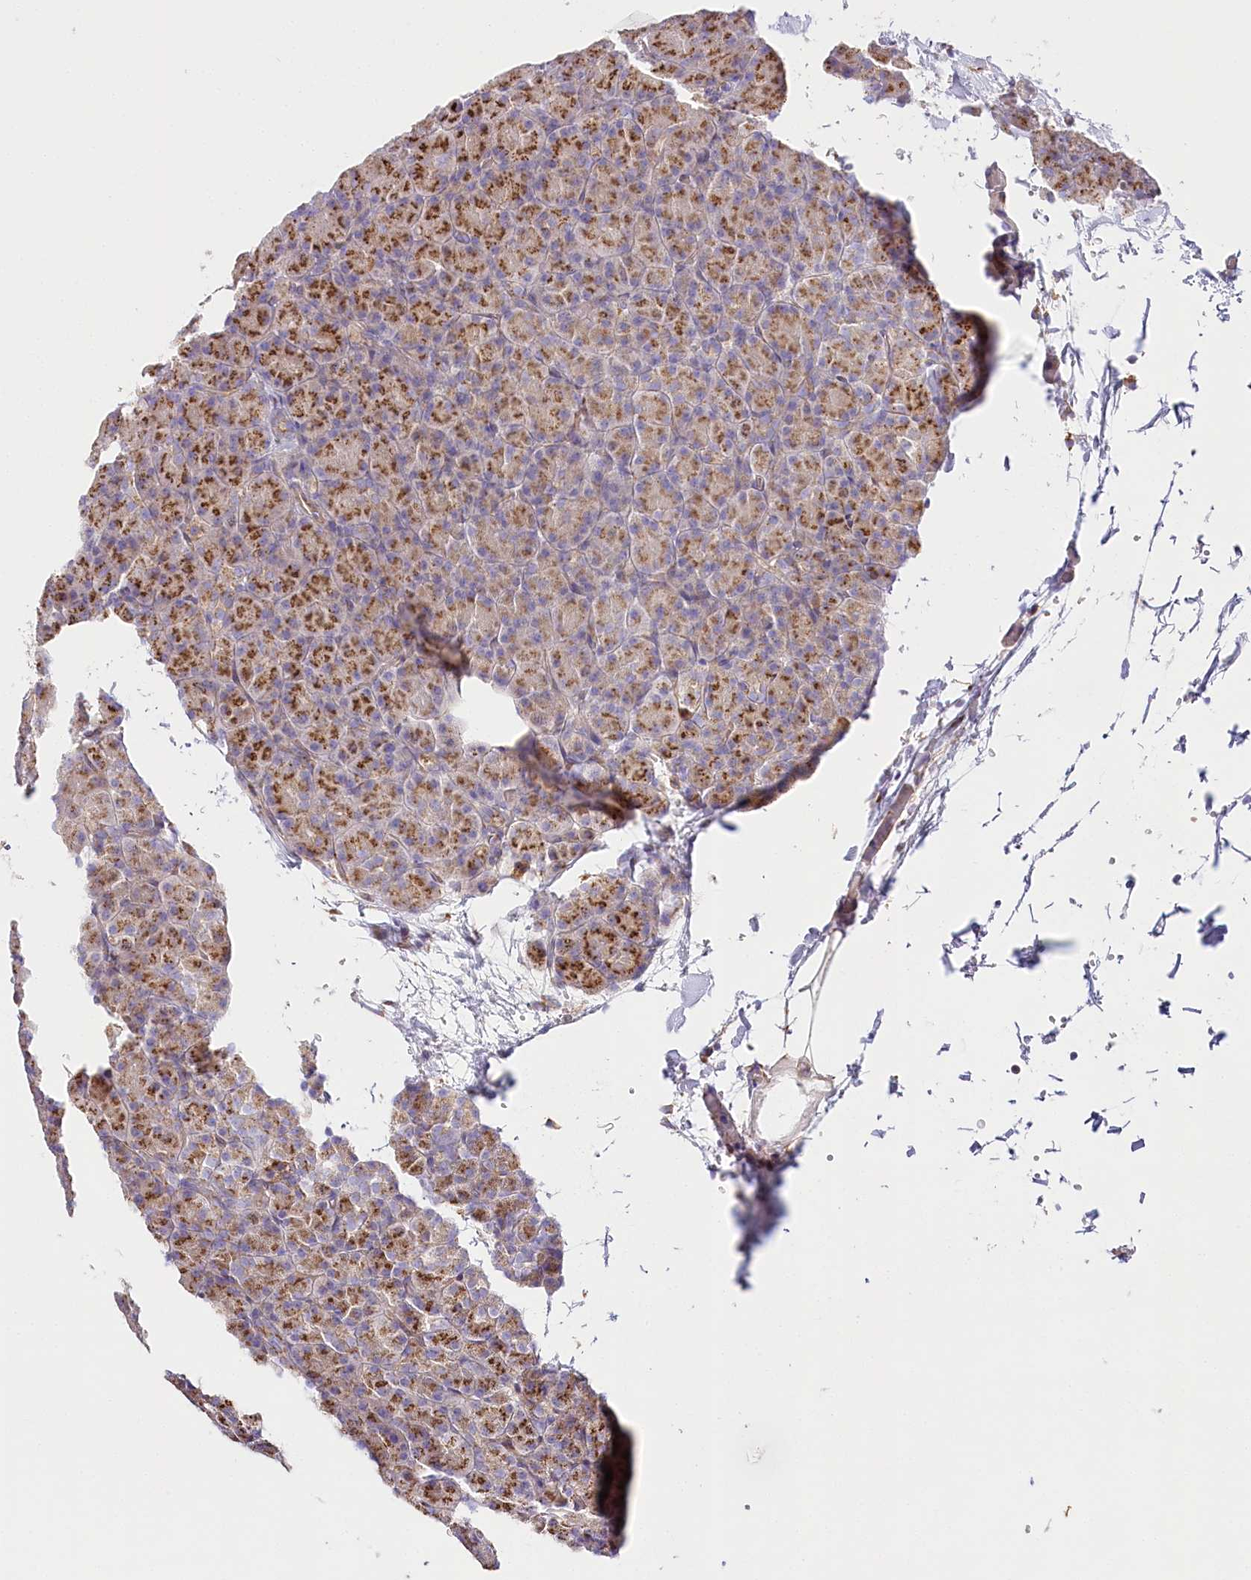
{"staining": {"intensity": "strong", "quantity": ">75%", "location": "cytoplasmic/membranous"}, "tissue": "pancreas", "cell_type": "Exocrine glandular cells", "image_type": "normal", "snomed": [{"axis": "morphology", "description": "Normal tissue, NOS"}, {"axis": "topography", "description": "Pancreas"}], "caption": "Immunohistochemical staining of unremarkable pancreas demonstrates strong cytoplasmic/membranous protein expression in approximately >75% of exocrine glandular cells. (Stains: DAB in brown, nuclei in blue, Microscopy: brightfield microscopy at high magnification).", "gene": "ABRAXAS2", "patient": {"sex": "female", "age": 43}}